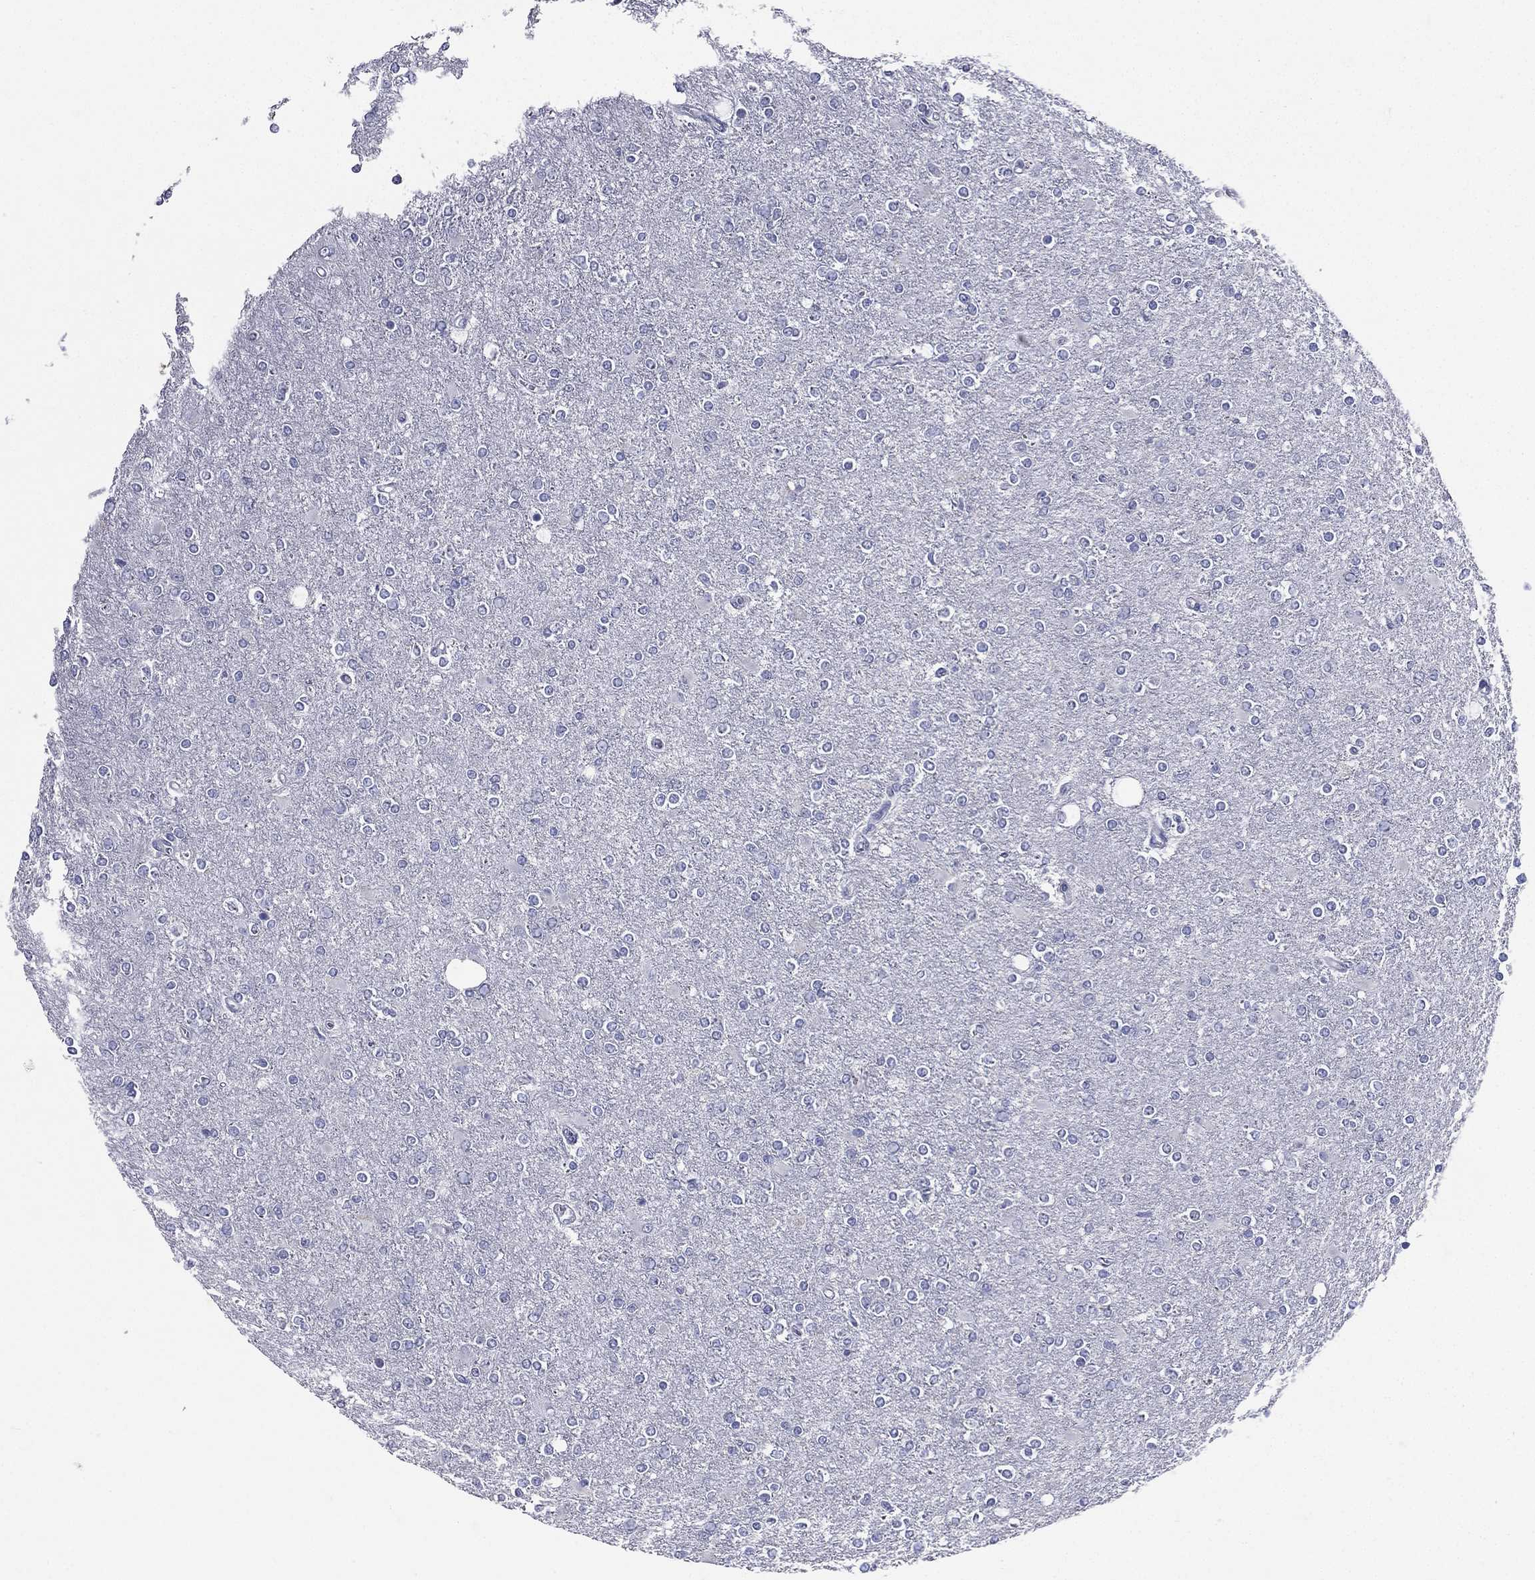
{"staining": {"intensity": "negative", "quantity": "none", "location": "none"}, "tissue": "glioma", "cell_type": "Tumor cells", "image_type": "cancer", "snomed": [{"axis": "morphology", "description": "Glioma, malignant, High grade"}, {"axis": "topography", "description": "Cerebral cortex"}], "caption": "IHC image of glioma stained for a protein (brown), which shows no positivity in tumor cells. (DAB (3,3'-diaminobenzidine) immunohistochemistry with hematoxylin counter stain).", "gene": "TGM1", "patient": {"sex": "male", "age": 70}}